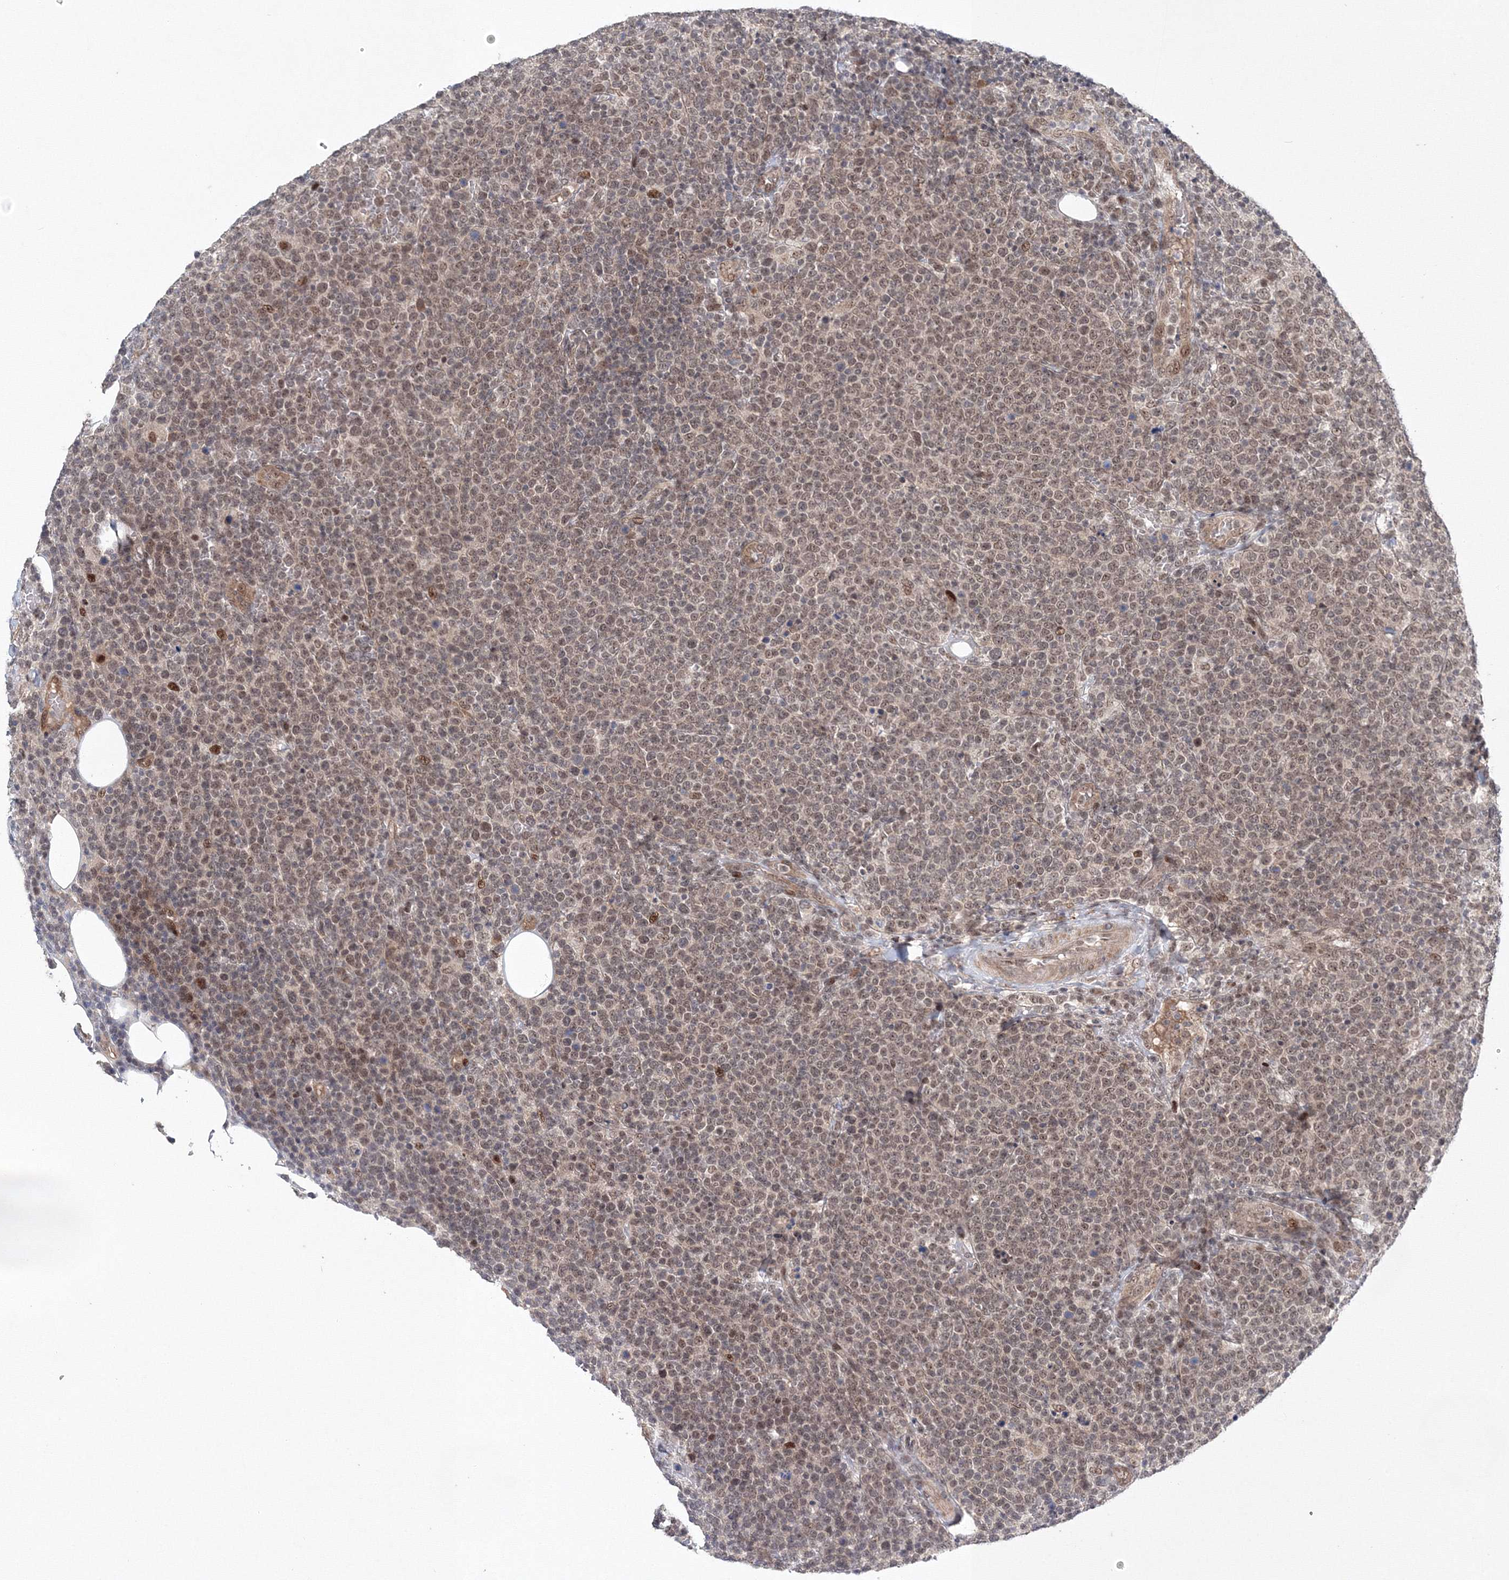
{"staining": {"intensity": "moderate", "quantity": "25%-75%", "location": "nuclear"}, "tissue": "lymphoma", "cell_type": "Tumor cells", "image_type": "cancer", "snomed": [{"axis": "morphology", "description": "Malignant lymphoma, non-Hodgkin's type, High grade"}, {"axis": "topography", "description": "Lymph node"}], "caption": "A high-resolution photomicrograph shows immunohistochemistry staining of lymphoma, which shows moderate nuclear staining in approximately 25%-75% of tumor cells.", "gene": "NOA1", "patient": {"sex": "male", "age": 61}}